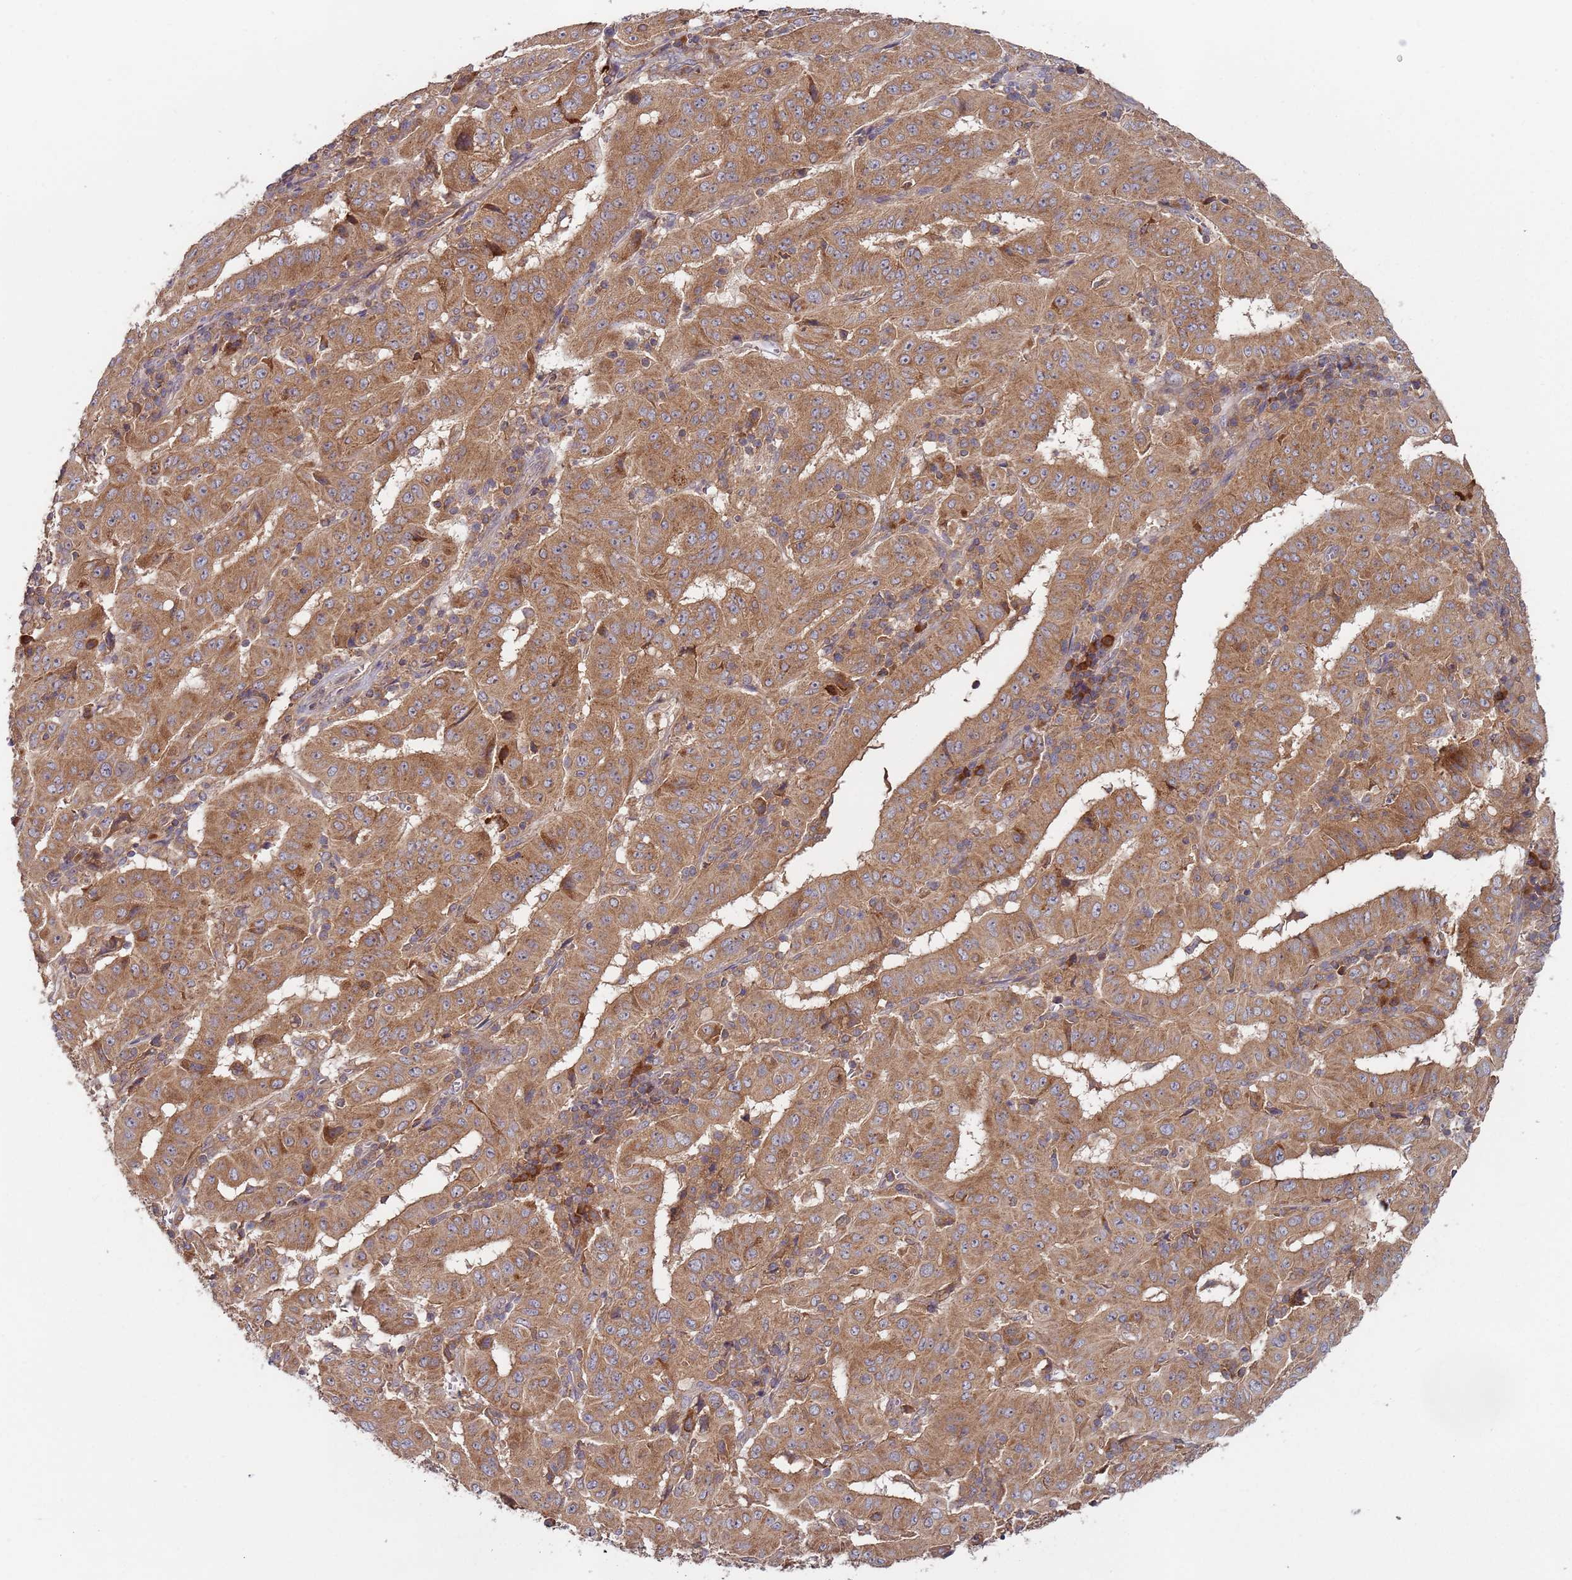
{"staining": {"intensity": "moderate", "quantity": ">75%", "location": "cytoplasmic/membranous"}, "tissue": "pancreatic cancer", "cell_type": "Tumor cells", "image_type": "cancer", "snomed": [{"axis": "morphology", "description": "Adenocarcinoma, NOS"}, {"axis": "topography", "description": "Pancreas"}], "caption": "Tumor cells show moderate cytoplasmic/membranous positivity in approximately >75% of cells in pancreatic cancer (adenocarcinoma).", "gene": "OR5A2", "patient": {"sex": "male", "age": 63}}